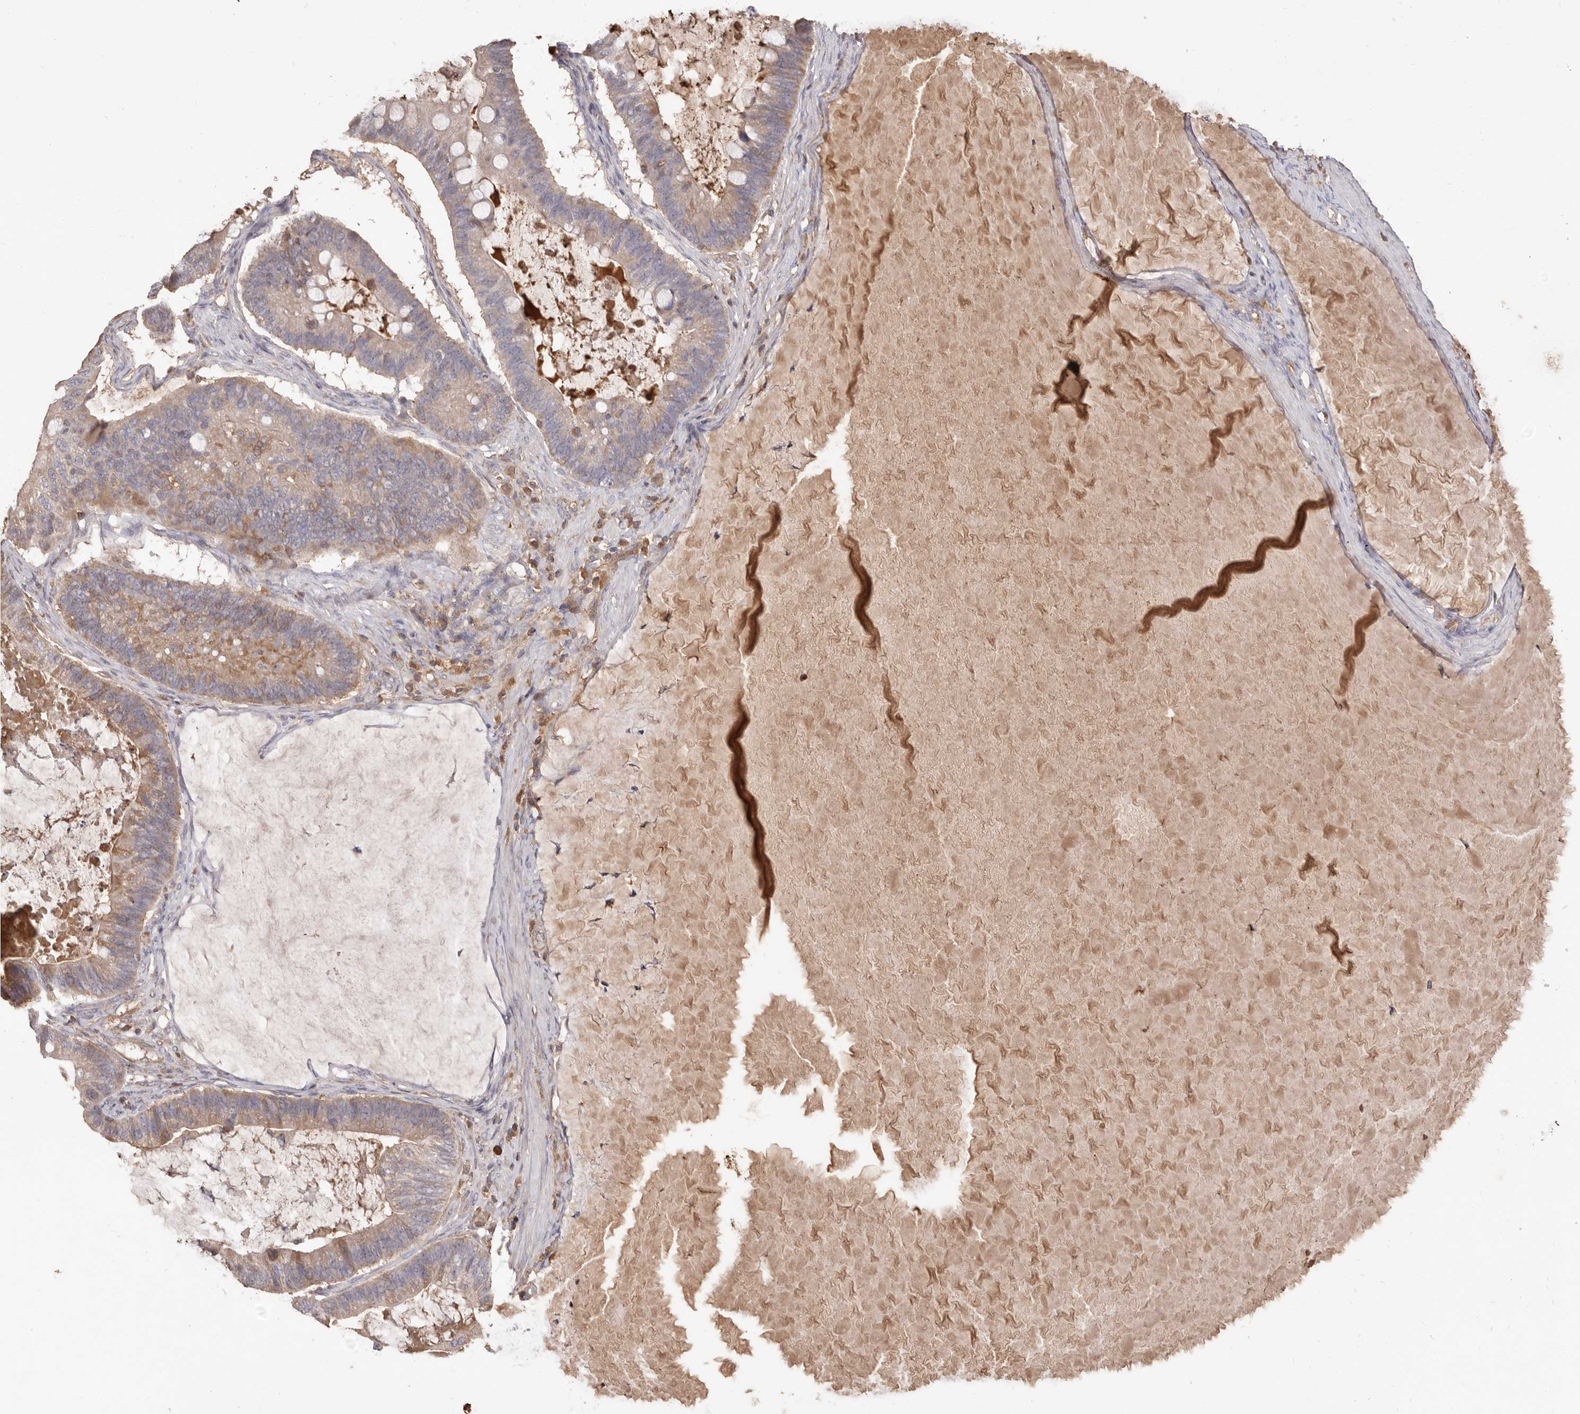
{"staining": {"intensity": "weak", "quantity": ">75%", "location": "cytoplasmic/membranous"}, "tissue": "ovarian cancer", "cell_type": "Tumor cells", "image_type": "cancer", "snomed": [{"axis": "morphology", "description": "Cystadenocarcinoma, mucinous, NOS"}, {"axis": "topography", "description": "Ovary"}], "caption": "Ovarian cancer (mucinous cystadenocarcinoma) stained with immunohistochemistry (IHC) displays weak cytoplasmic/membranous positivity in about >75% of tumor cells.", "gene": "HCAR2", "patient": {"sex": "female", "age": 61}}